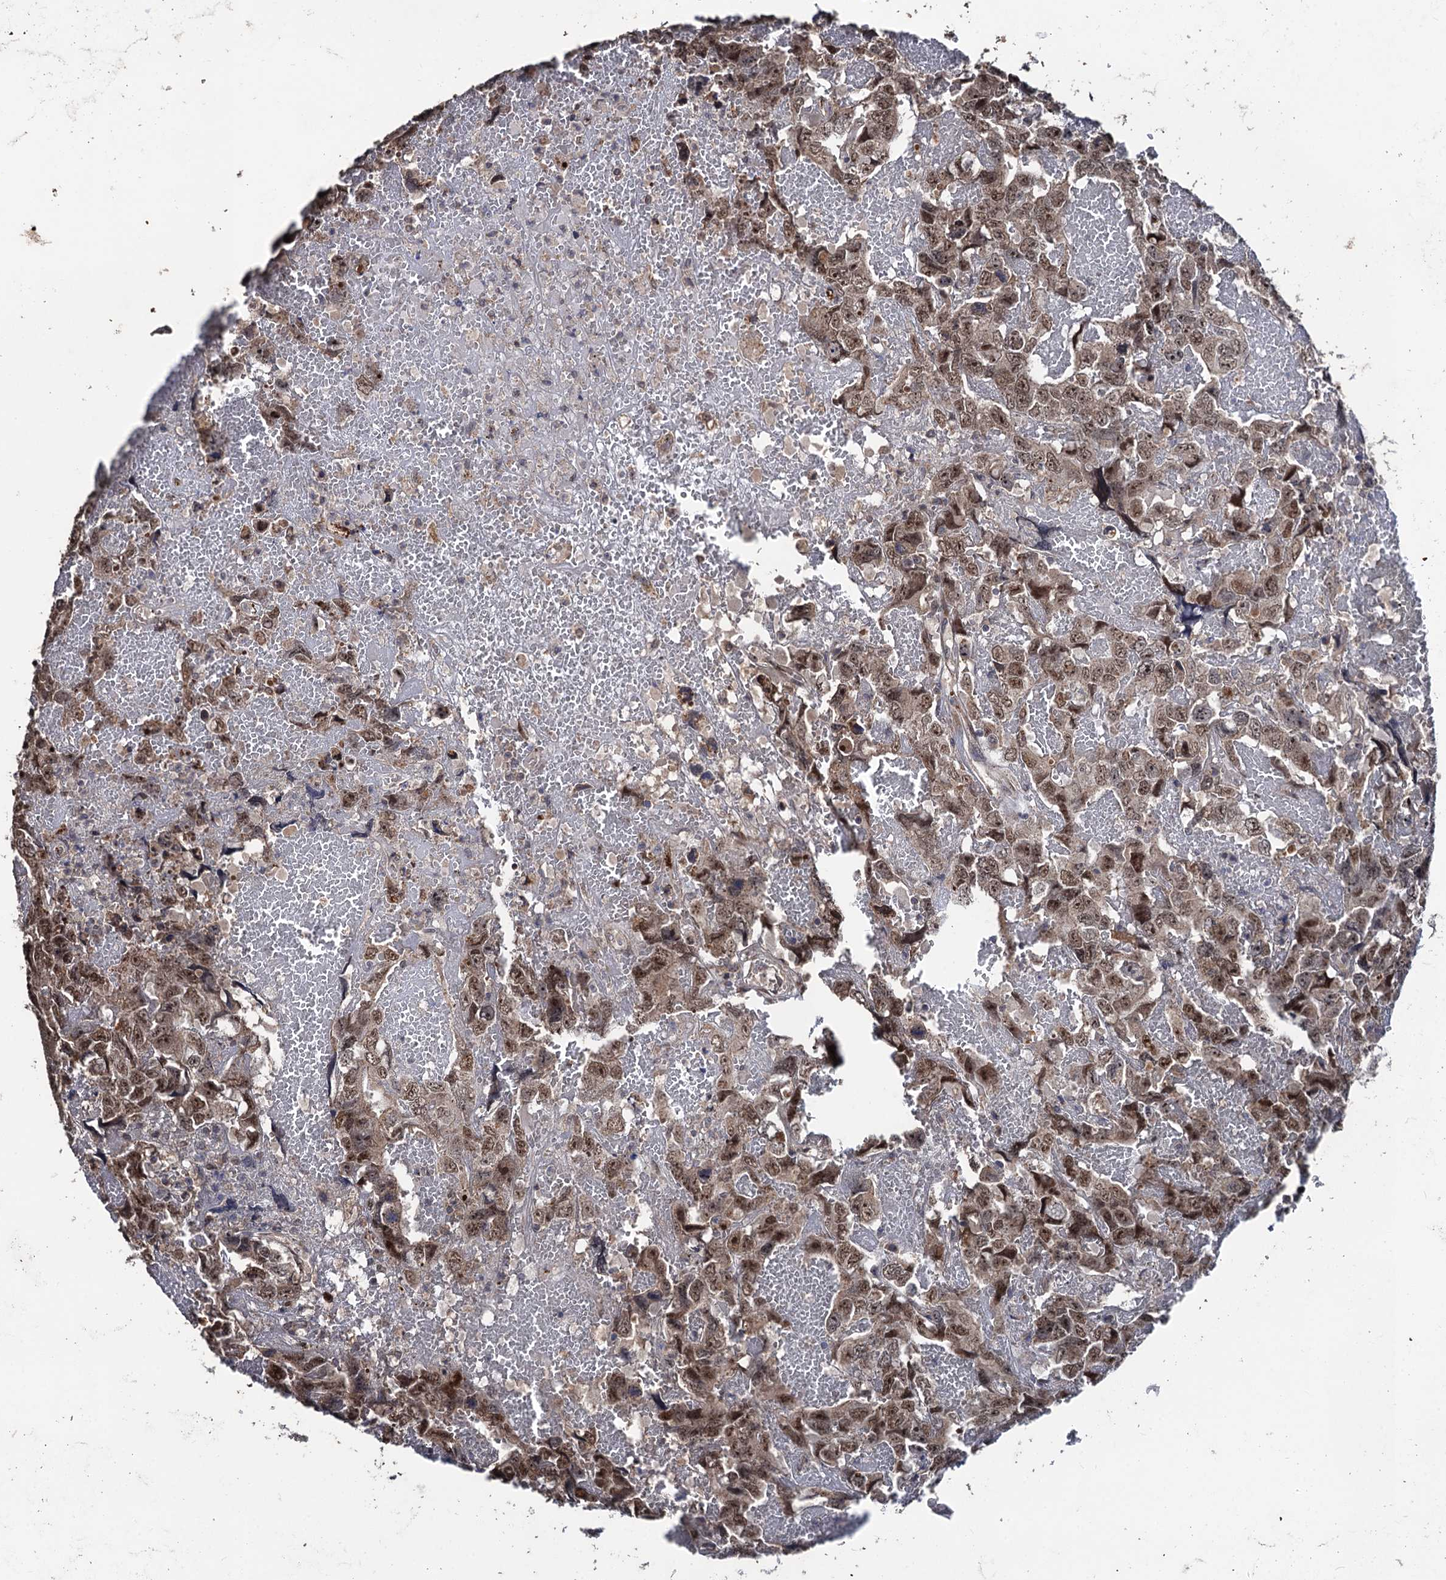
{"staining": {"intensity": "moderate", "quantity": ">75%", "location": "nuclear"}, "tissue": "testis cancer", "cell_type": "Tumor cells", "image_type": "cancer", "snomed": [{"axis": "morphology", "description": "Carcinoma, Embryonal, NOS"}, {"axis": "topography", "description": "Testis"}], "caption": "IHC histopathology image of human embryonal carcinoma (testis) stained for a protein (brown), which shows medium levels of moderate nuclear staining in about >75% of tumor cells.", "gene": "LRRC63", "patient": {"sex": "male", "age": 45}}